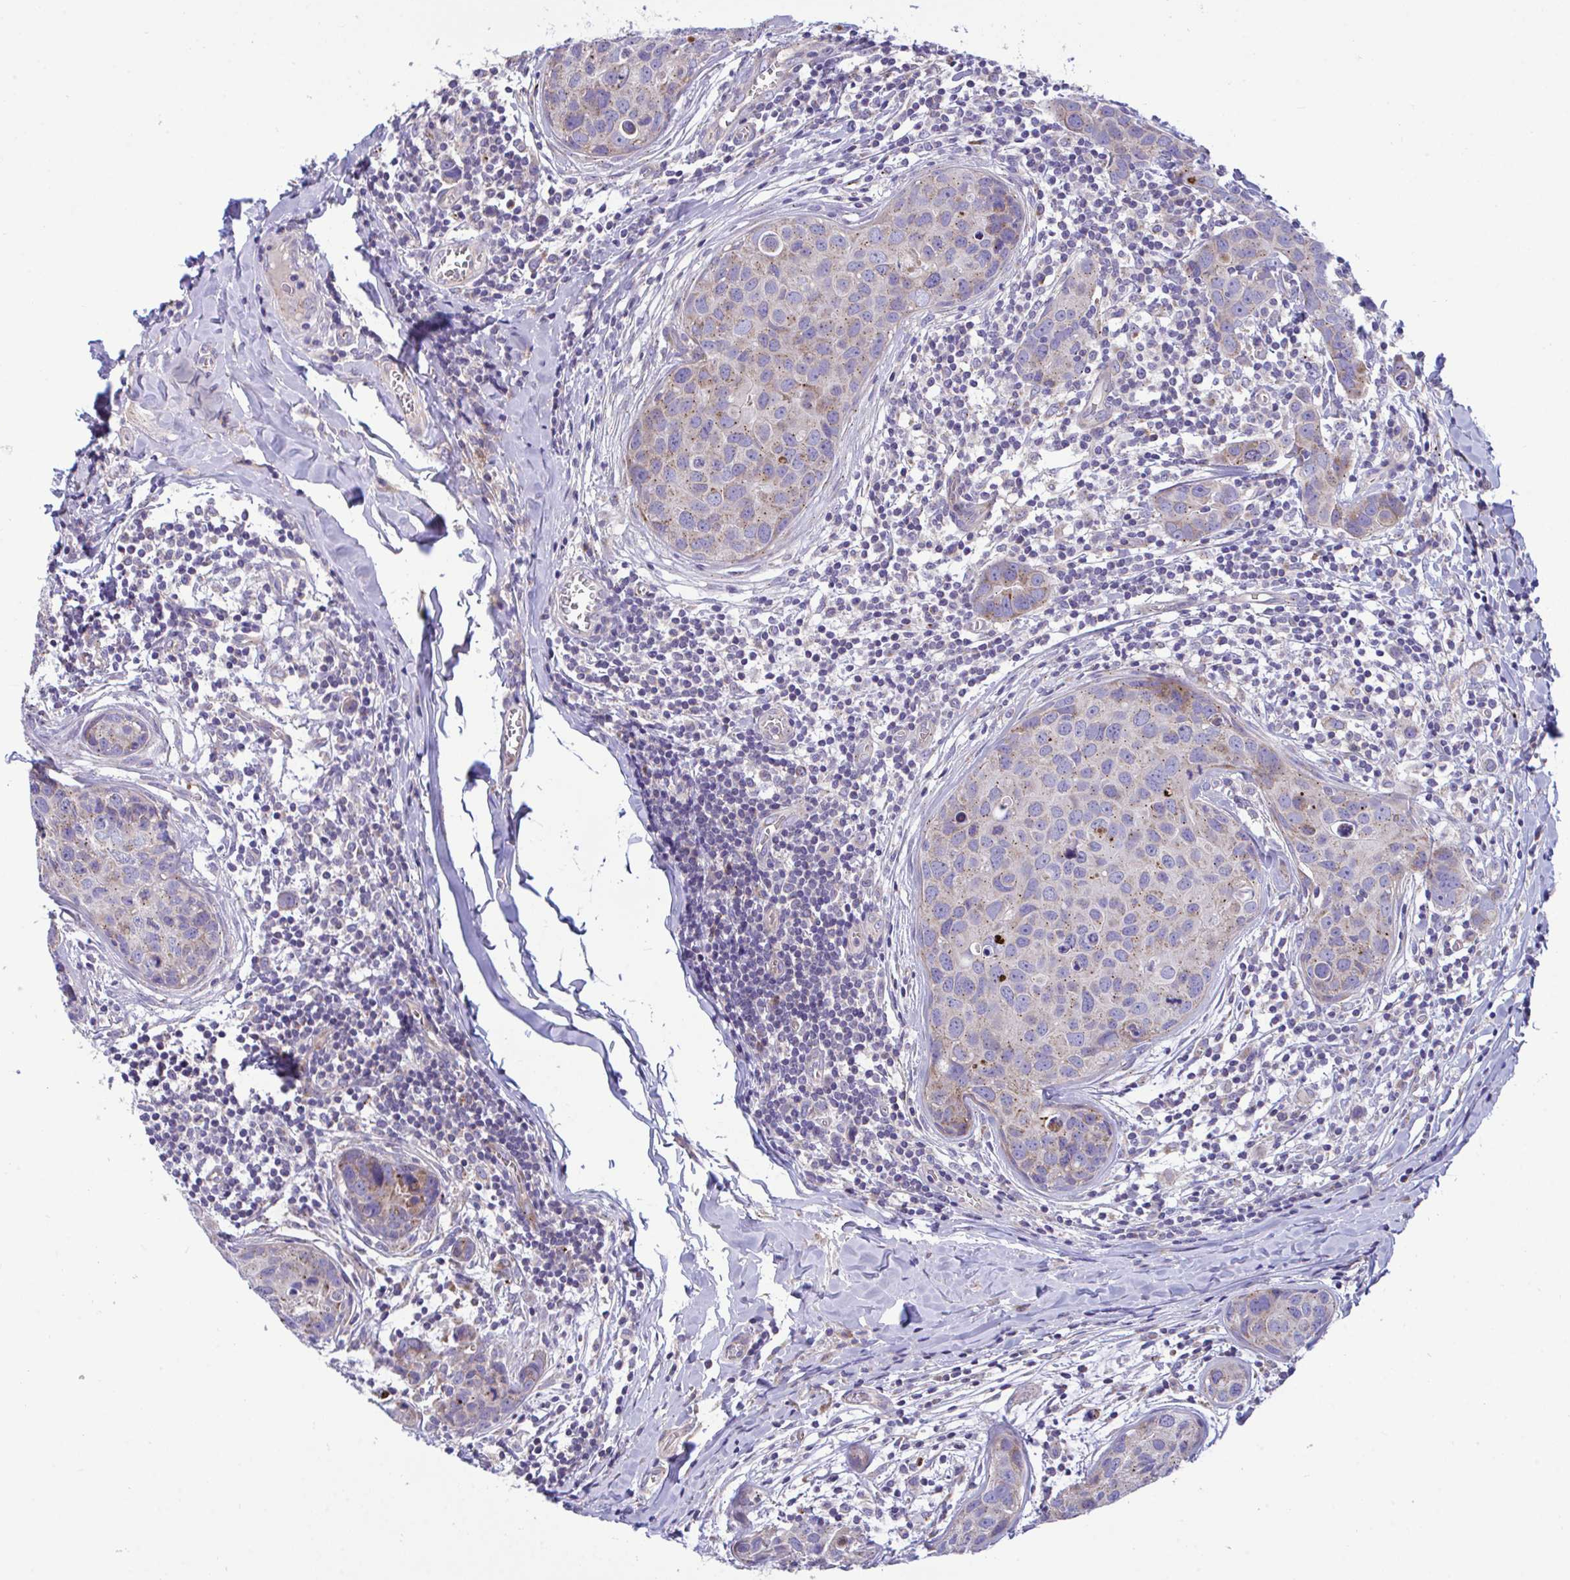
{"staining": {"intensity": "weak", "quantity": "<25%", "location": "cytoplasmic/membranous"}, "tissue": "breast cancer", "cell_type": "Tumor cells", "image_type": "cancer", "snomed": [{"axis": "morphology", "description": "Duct carcinoma"}, {"axis": "topography", "description": "Breast"}], "caption": "Immunohistochemical staining of human infiltrating ductal carcinoma (breast) reveals no significant positivity in tumor cells.", "gene": "MRPS16", "patient": {"sex": "female", "age": 24}}